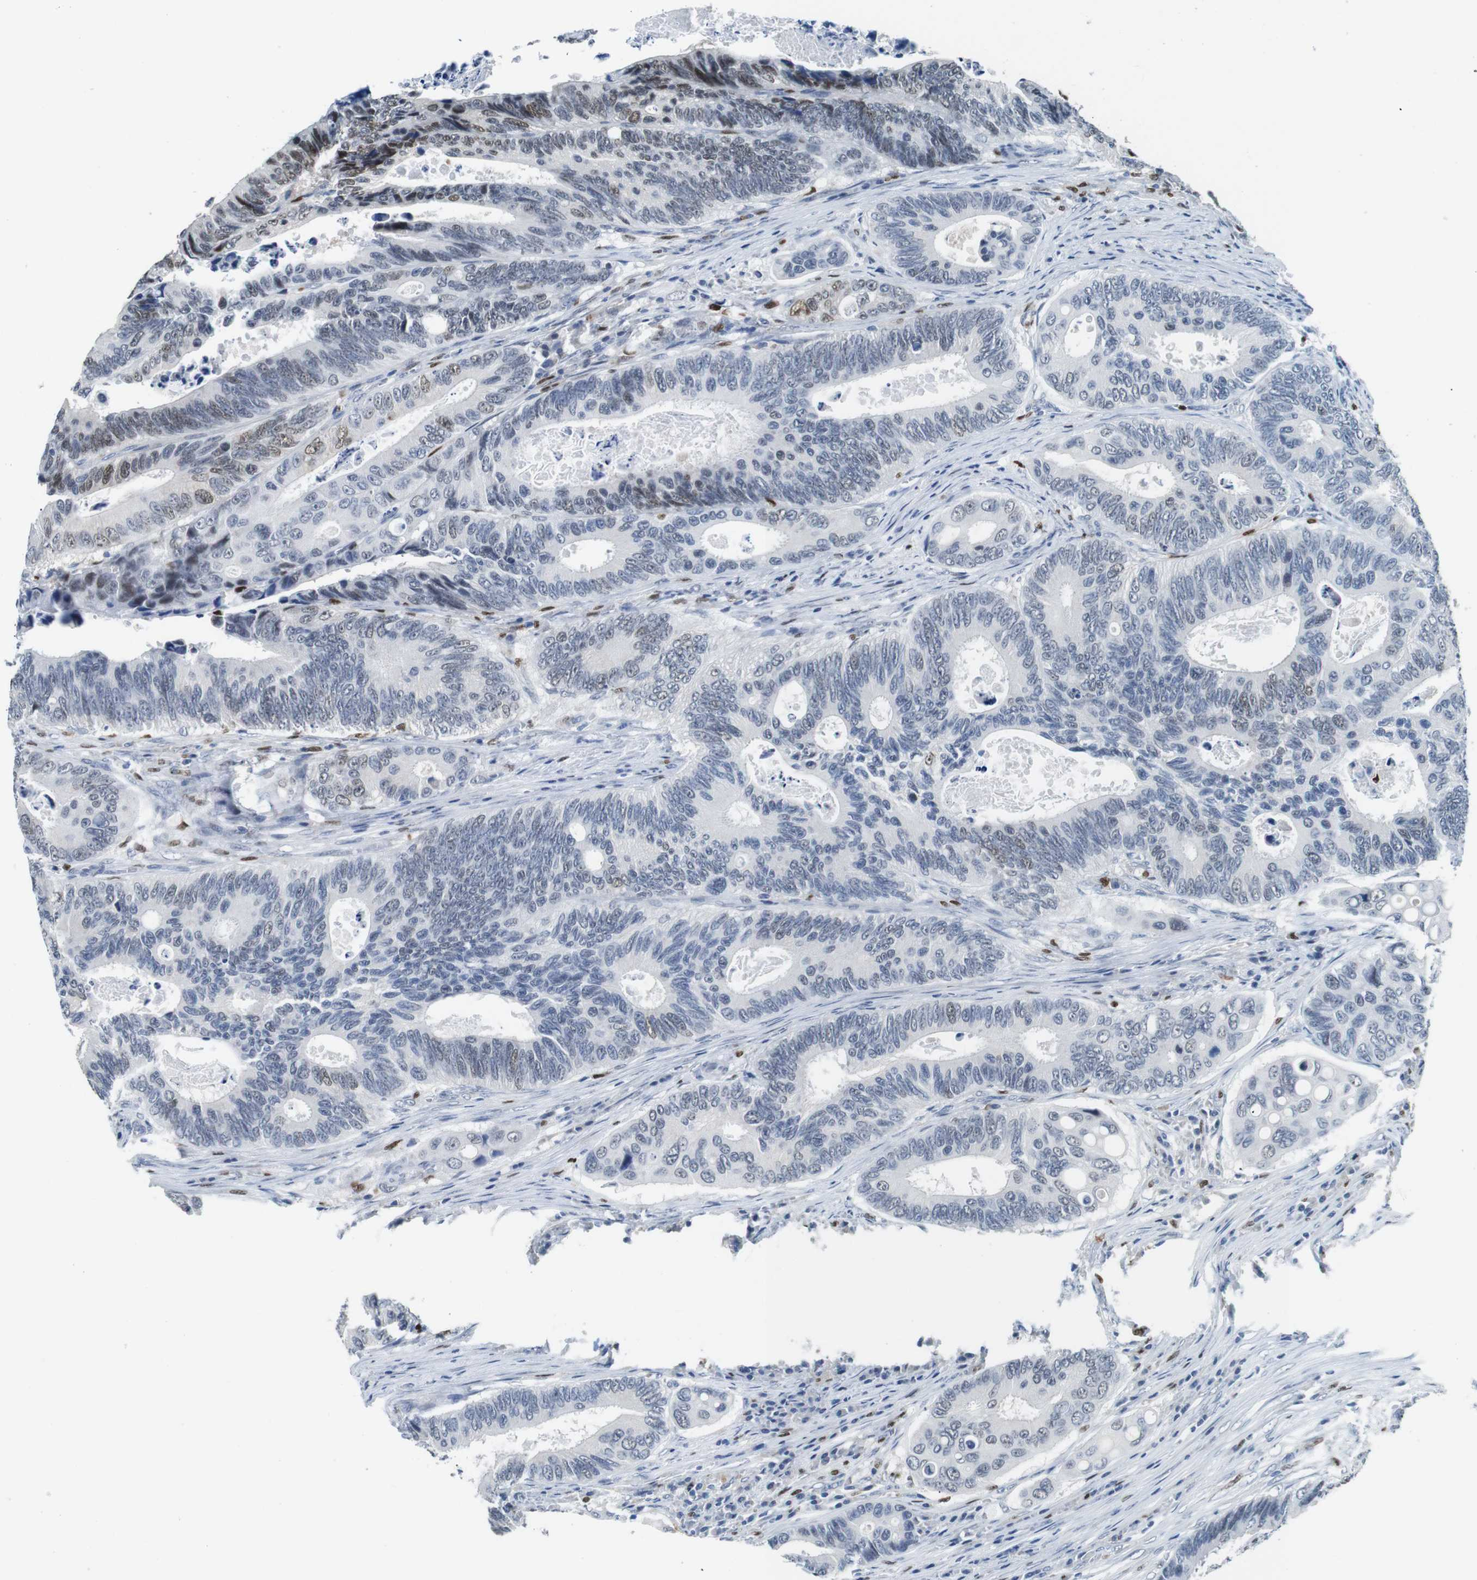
{"staining": {"intensity": "moderate", "quantity": "25%-75%", "location": "nuclear"}, "tissue": "colorectal cancer", "cell_type": "Tumor cells", "image_type": "cancer", "snomed": [{"axis": "morphology", "description": "Inflammation, NOS"}, {"axis": "morphology", "description": "Adenocarcinoma, NOS"}, {"axis": "topography", "description": "Colon"}], "caption": "Tumor cells reveal moderate nuclear positivity in about 25%-75% of cells in colorectal adenocarcinoma.", "gene": "IRF8", "patient": {"sex": "male", "age": 72}}